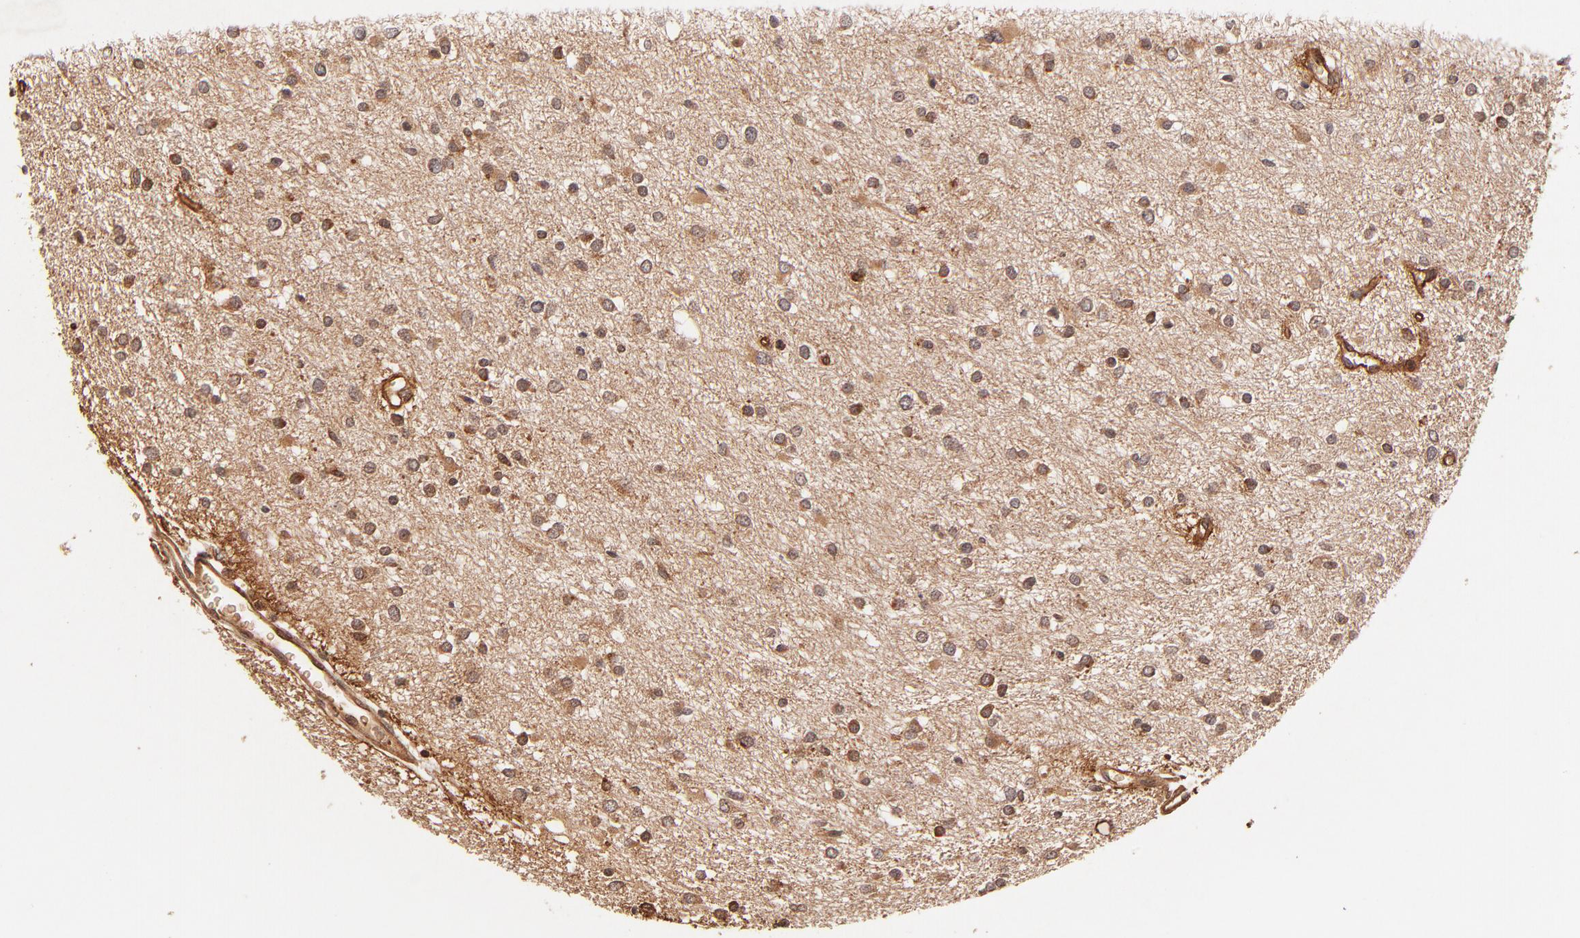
{"staining": {"intensity": "weak", "quantity": "25%-75%", "location": "cytoplasmic/membranous"}, "tissue": "glioma", "cell_type": "Tumor cells", "image_type": "cancer", "snomed": [{"axis": "morphology", "description": "Glioma, malignant, Low grade"}, {"axis": "topography", "description": "Brain"}], "caption": "Brown immunohistochemical staining in low-grade glioma (malignant) displays weak cytoplasmic/membranous expression in about 25%-75% of tumor cells.", "gene": "ITGB1", "patient": {"sex": "female", "age": 36}}